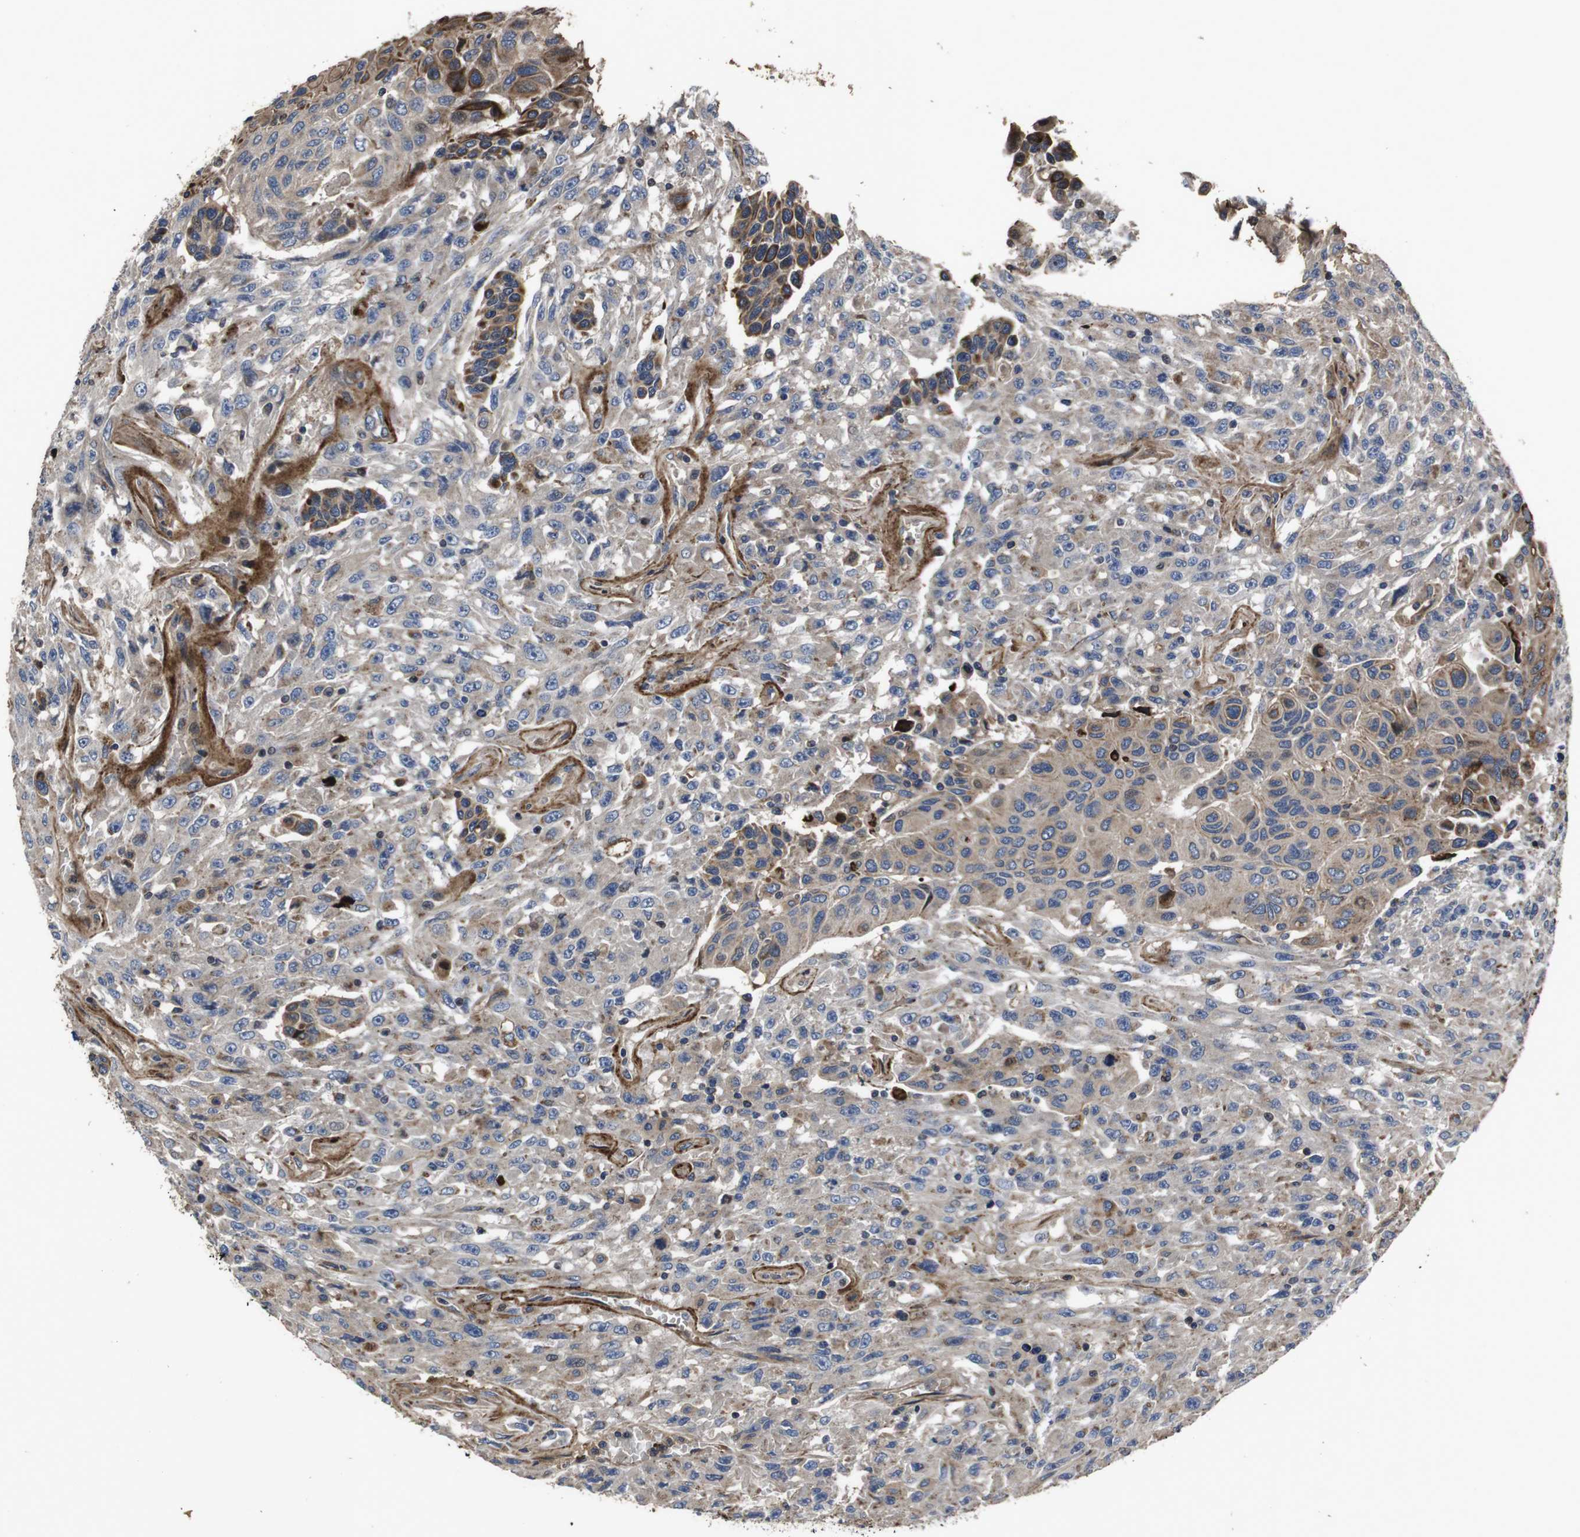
{"staining": {"intensity": "moderate", "quantity": "25%-75%", "location": "cytoplasmic/membranous"}, "tissue": "urothelial cancer", "cell_type": "Tumor cells", "image_type": "cancer", "snomed": [{"axis": "morphology", "description": "Urothelial carcinoma, High grade"}, {"axis": "topography", "description": "Urinary bladder"}], "caption": "This is an image of IHC staining of high-grade urothelial carcinoma, which shows moderate staining in the cytoplasmic/membranous of tumor cells.", "gene": "SMYD3", "patient": {"sex": "male", "age": 66}}